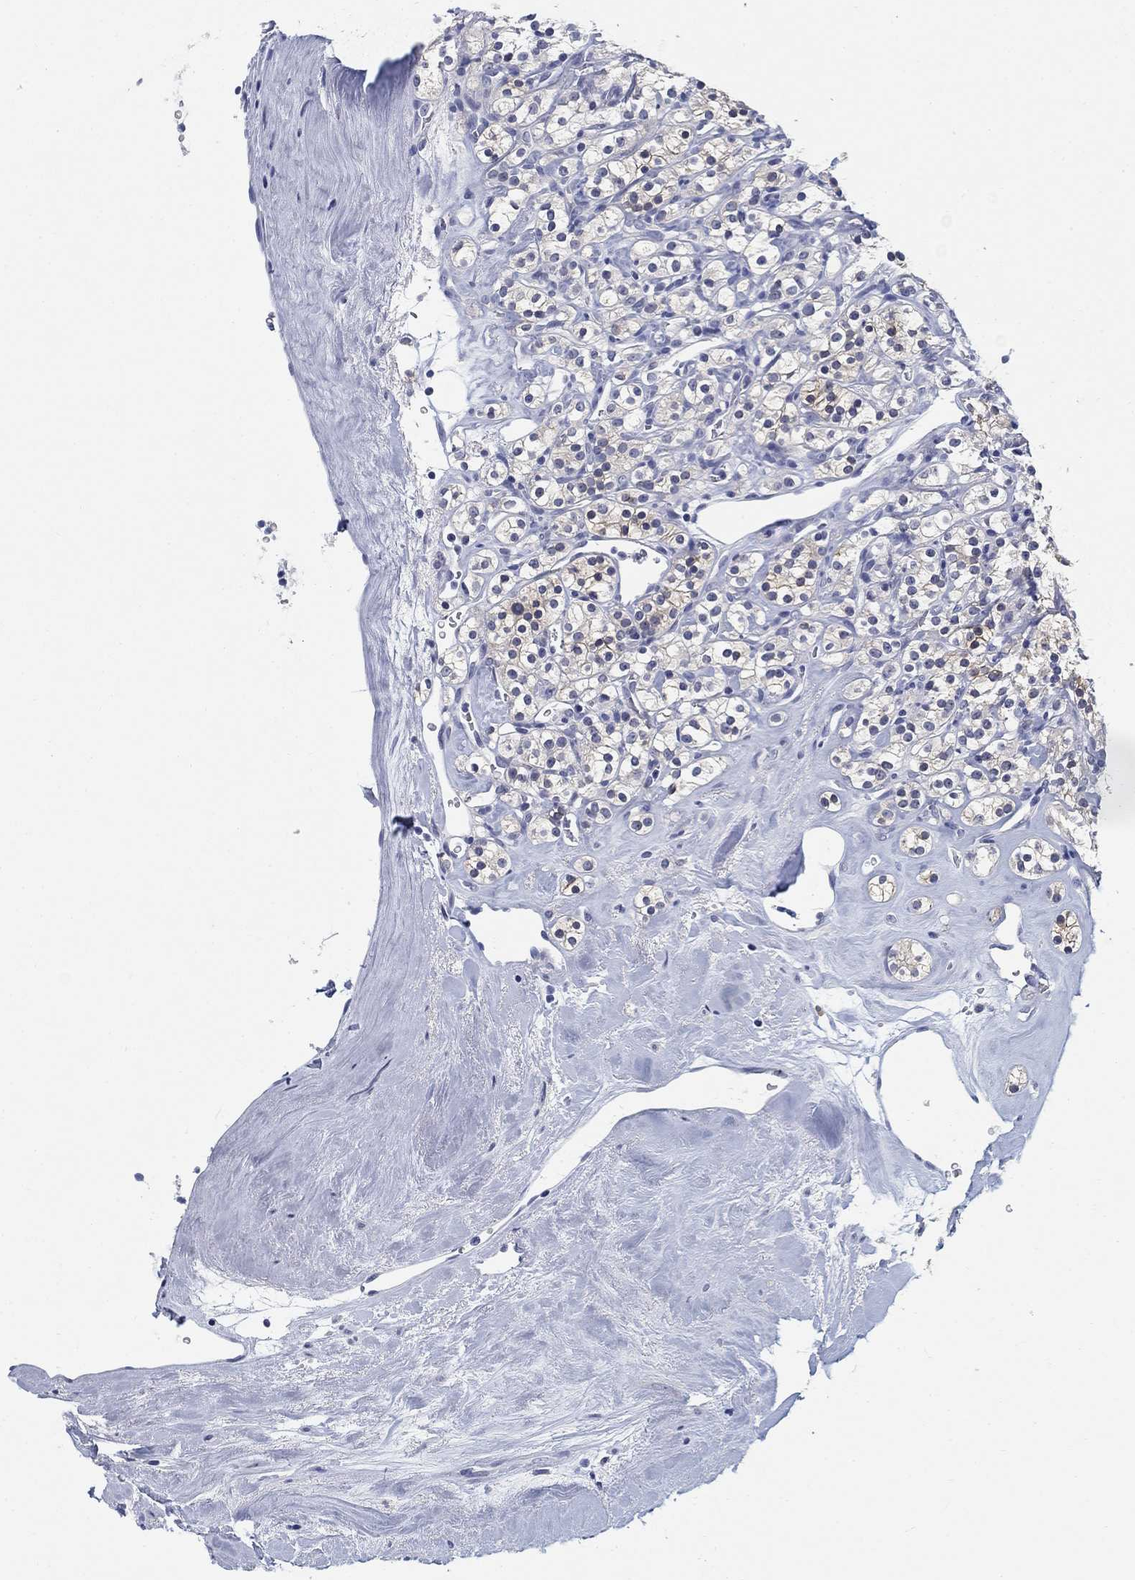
{"staining": {"intensity": "moderate", "quantity": "<25%", "location": "cytoplasmic/membranous"}, "tissue": "renal cancer", "cell_type": "Tumor cells", "image_type": "cancer", "snomed": [{"axis": "morphology", "description": "Adenocarcinoma, NOS"}, {"axis": "topography", "description": "Kidney"}], "caption": "Renal cancer (adenocarcinoma) stained with a brown dye shows moderate cytoplasmic/membranous positive positivity in approximately <25% of tumor cells.", "gene": "CLUL1", "patient": {"sex": "male", "age": 77}}